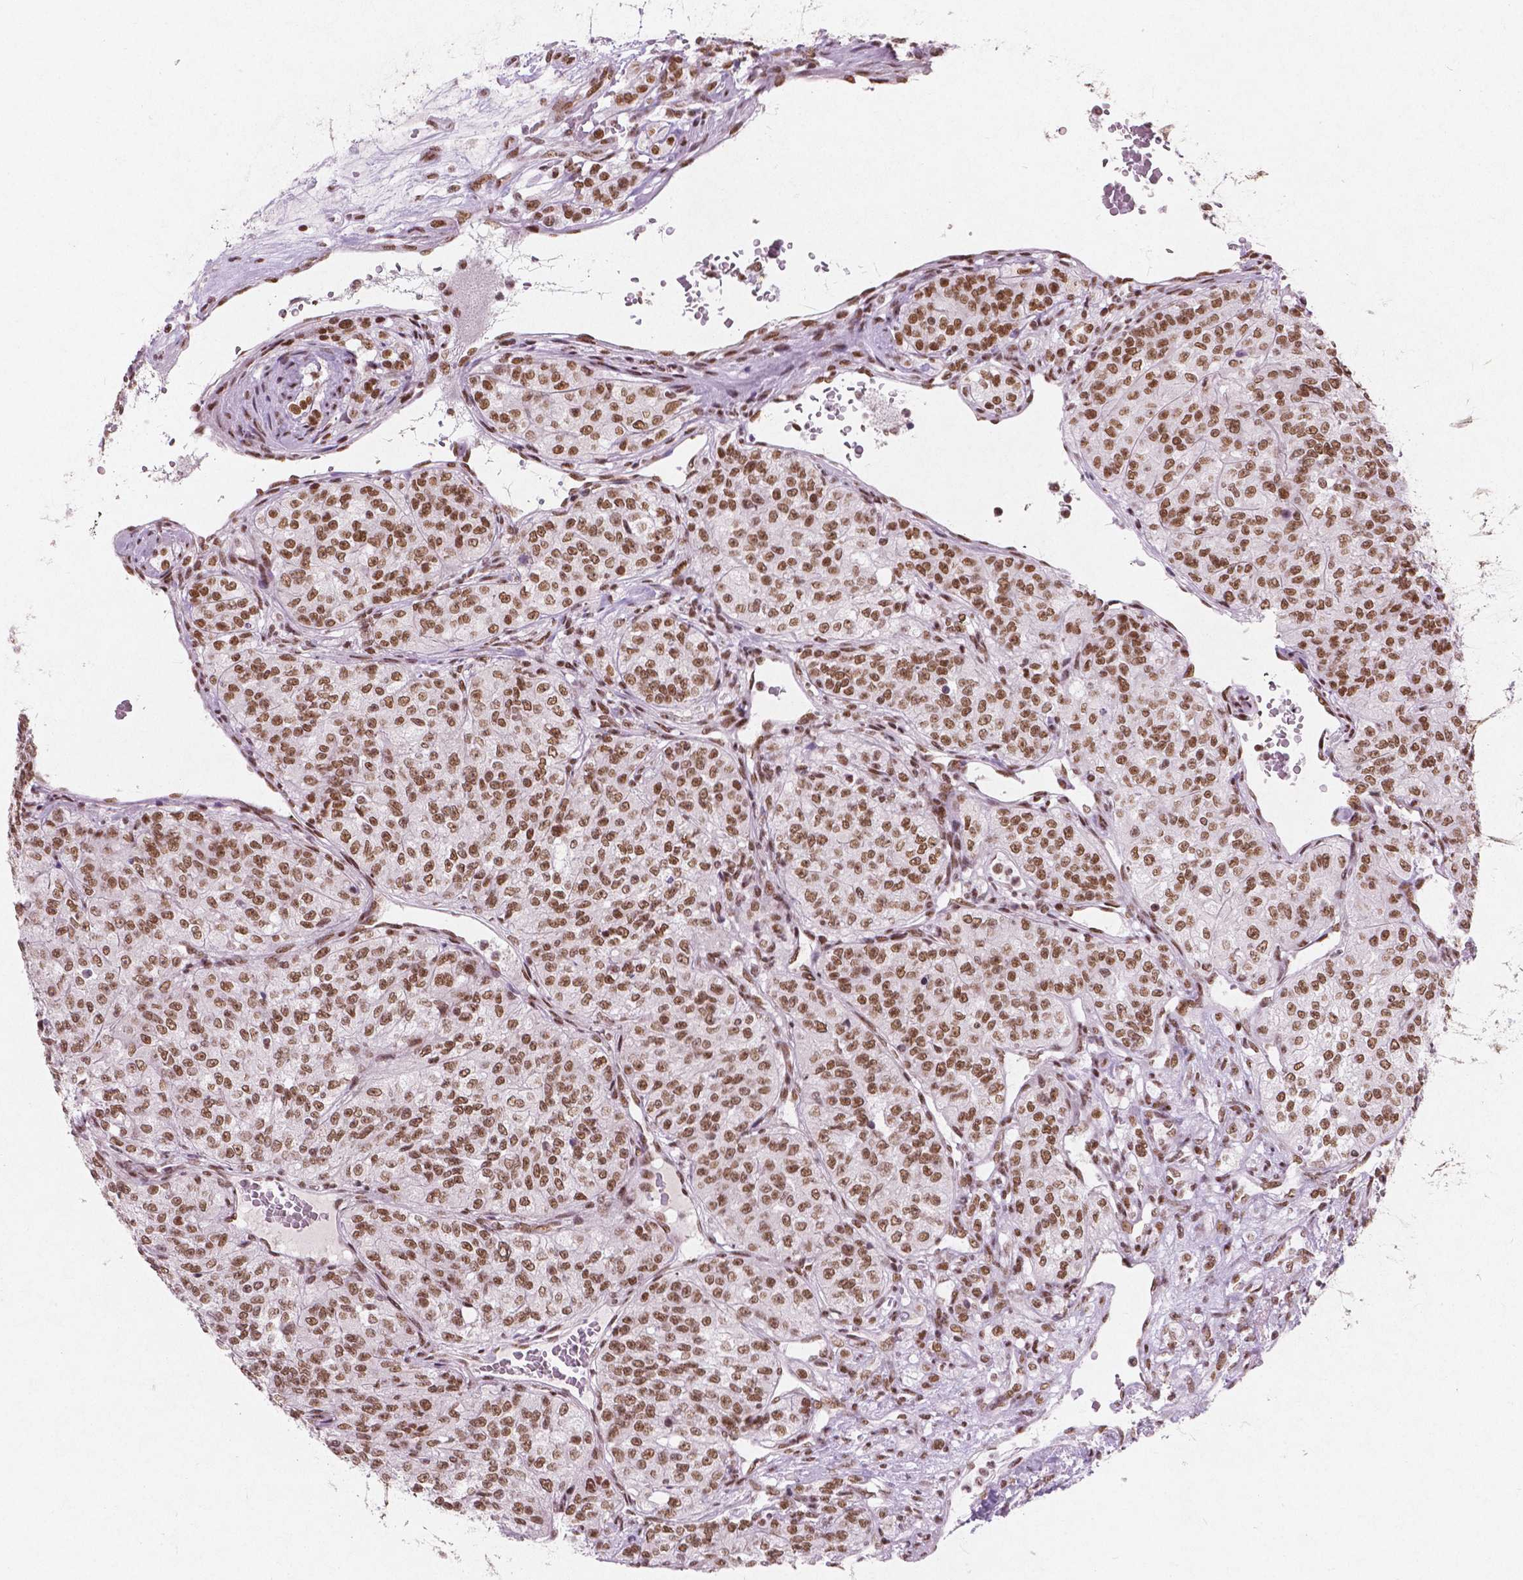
{"staining": {"intensity": "moderate", "quantity": ">75%", "location": "nuclear"}, "tissue": "renal cancer", "cell_type": "Tumor cells", "image_type": "cancer", "snomed": [{"axis": "morphology", "description": "Adenocarcinoma, NOS"}, {"axis": "topography", "description": "Kidney"}], "caption": "Immunohistochemical staining of human renal cancer displays moderate nuclear protein staining in approximately >75% of tumor cells.", "gene": "BRD4", "patient": {"sex": "female", "age": 63}}